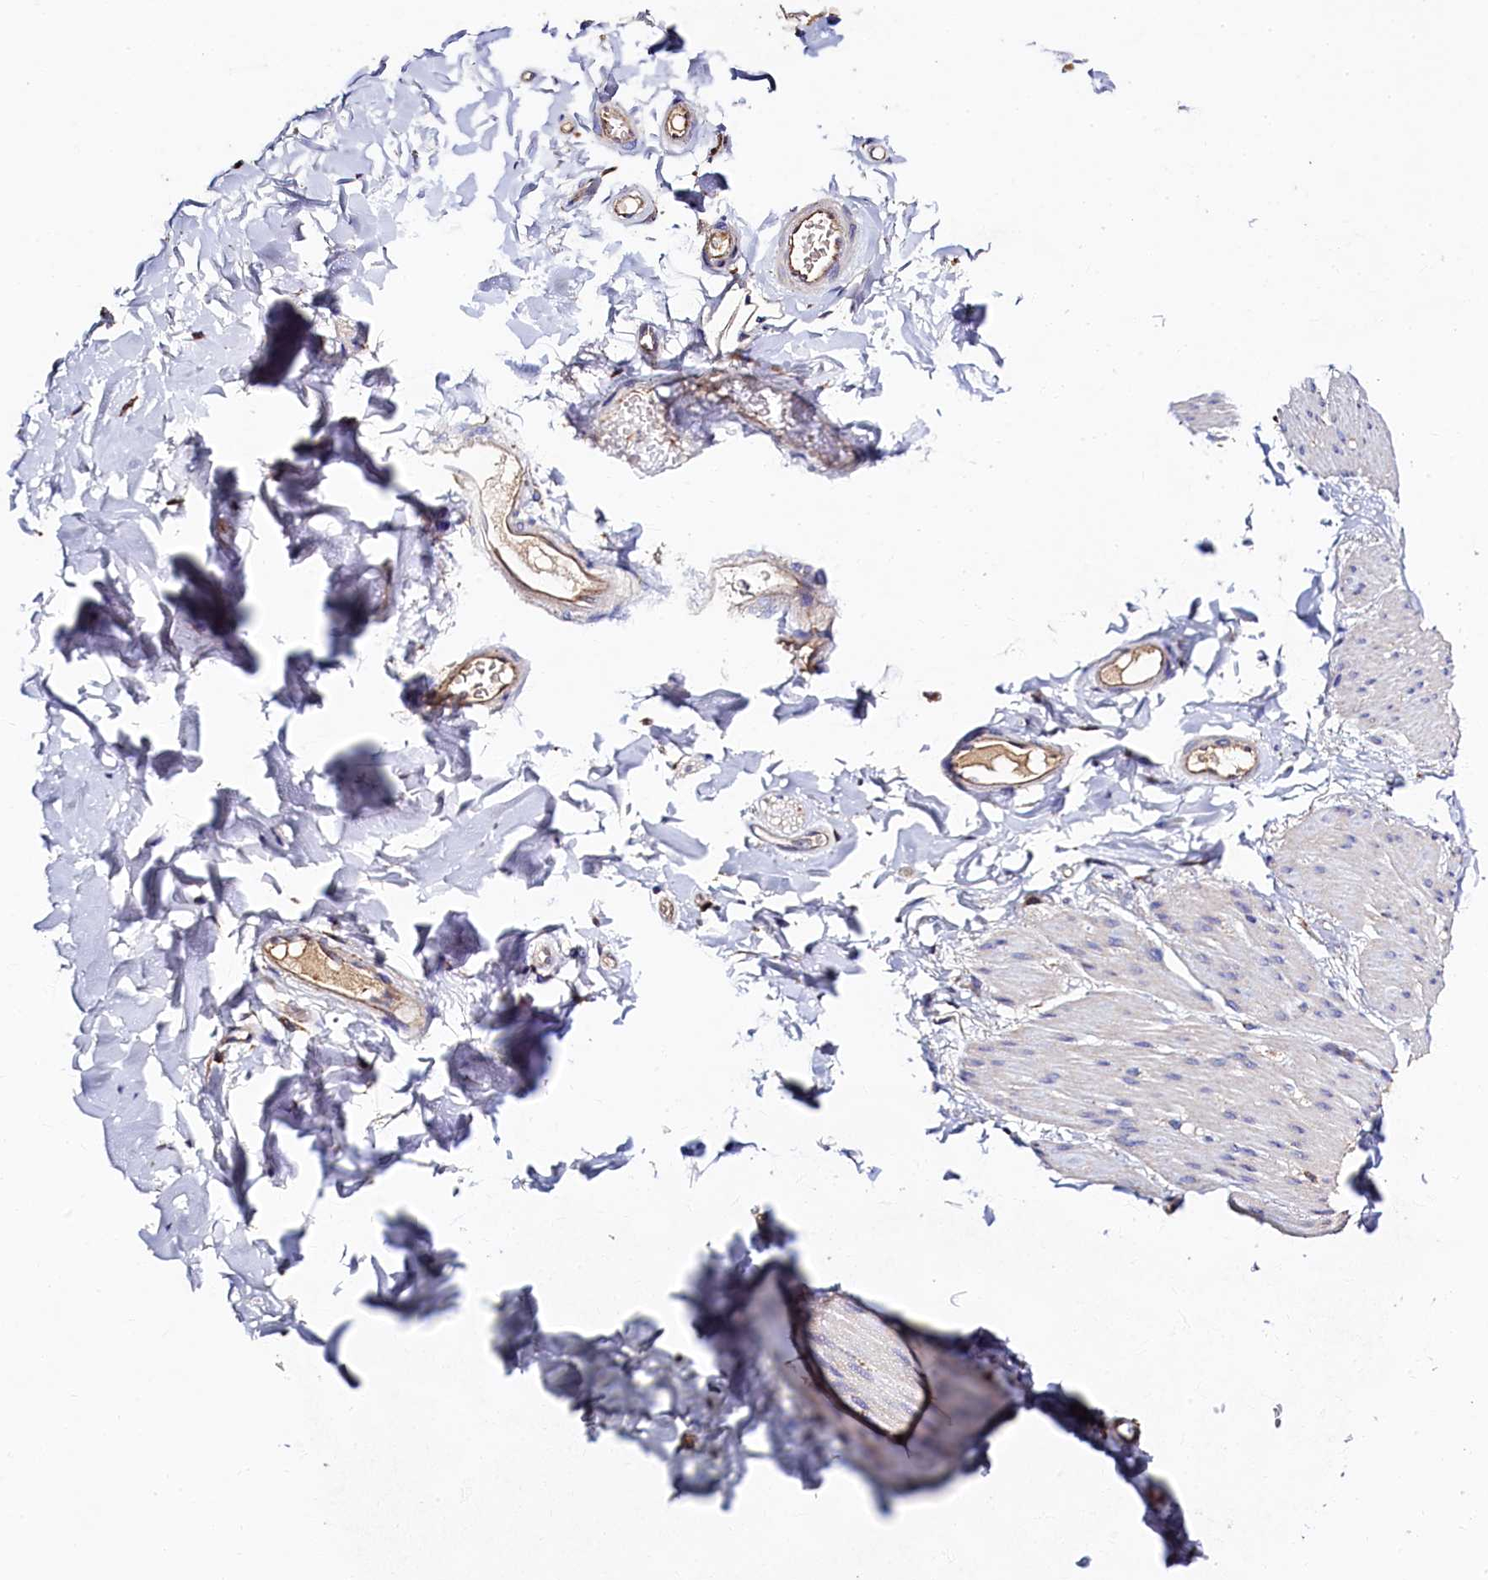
{"staining": {"intensity": "moderate", "quantity": "25%-75%", "location": "cytoplasmic/membranous"}, "tissue": "adipose tissue", "cell_type": "Adipocytes", "image_type": "normal", "snomed": [{"axis": "morphology", "description": "Normal tissue, NOS"}, {"axis": "topography", "description": "Colon"}, {"axis": "topography", "description": "Peripheral nerve tissue"}], "caption": "A high-resolution image shows IHC staining of normal adipose tissue, which demonstrates moderate cytoplasmic/membranous positivity in approximately 25%-75% of adipocytes.", "gene": "TK2", "patient": {"sex": "female", "age": 61}}